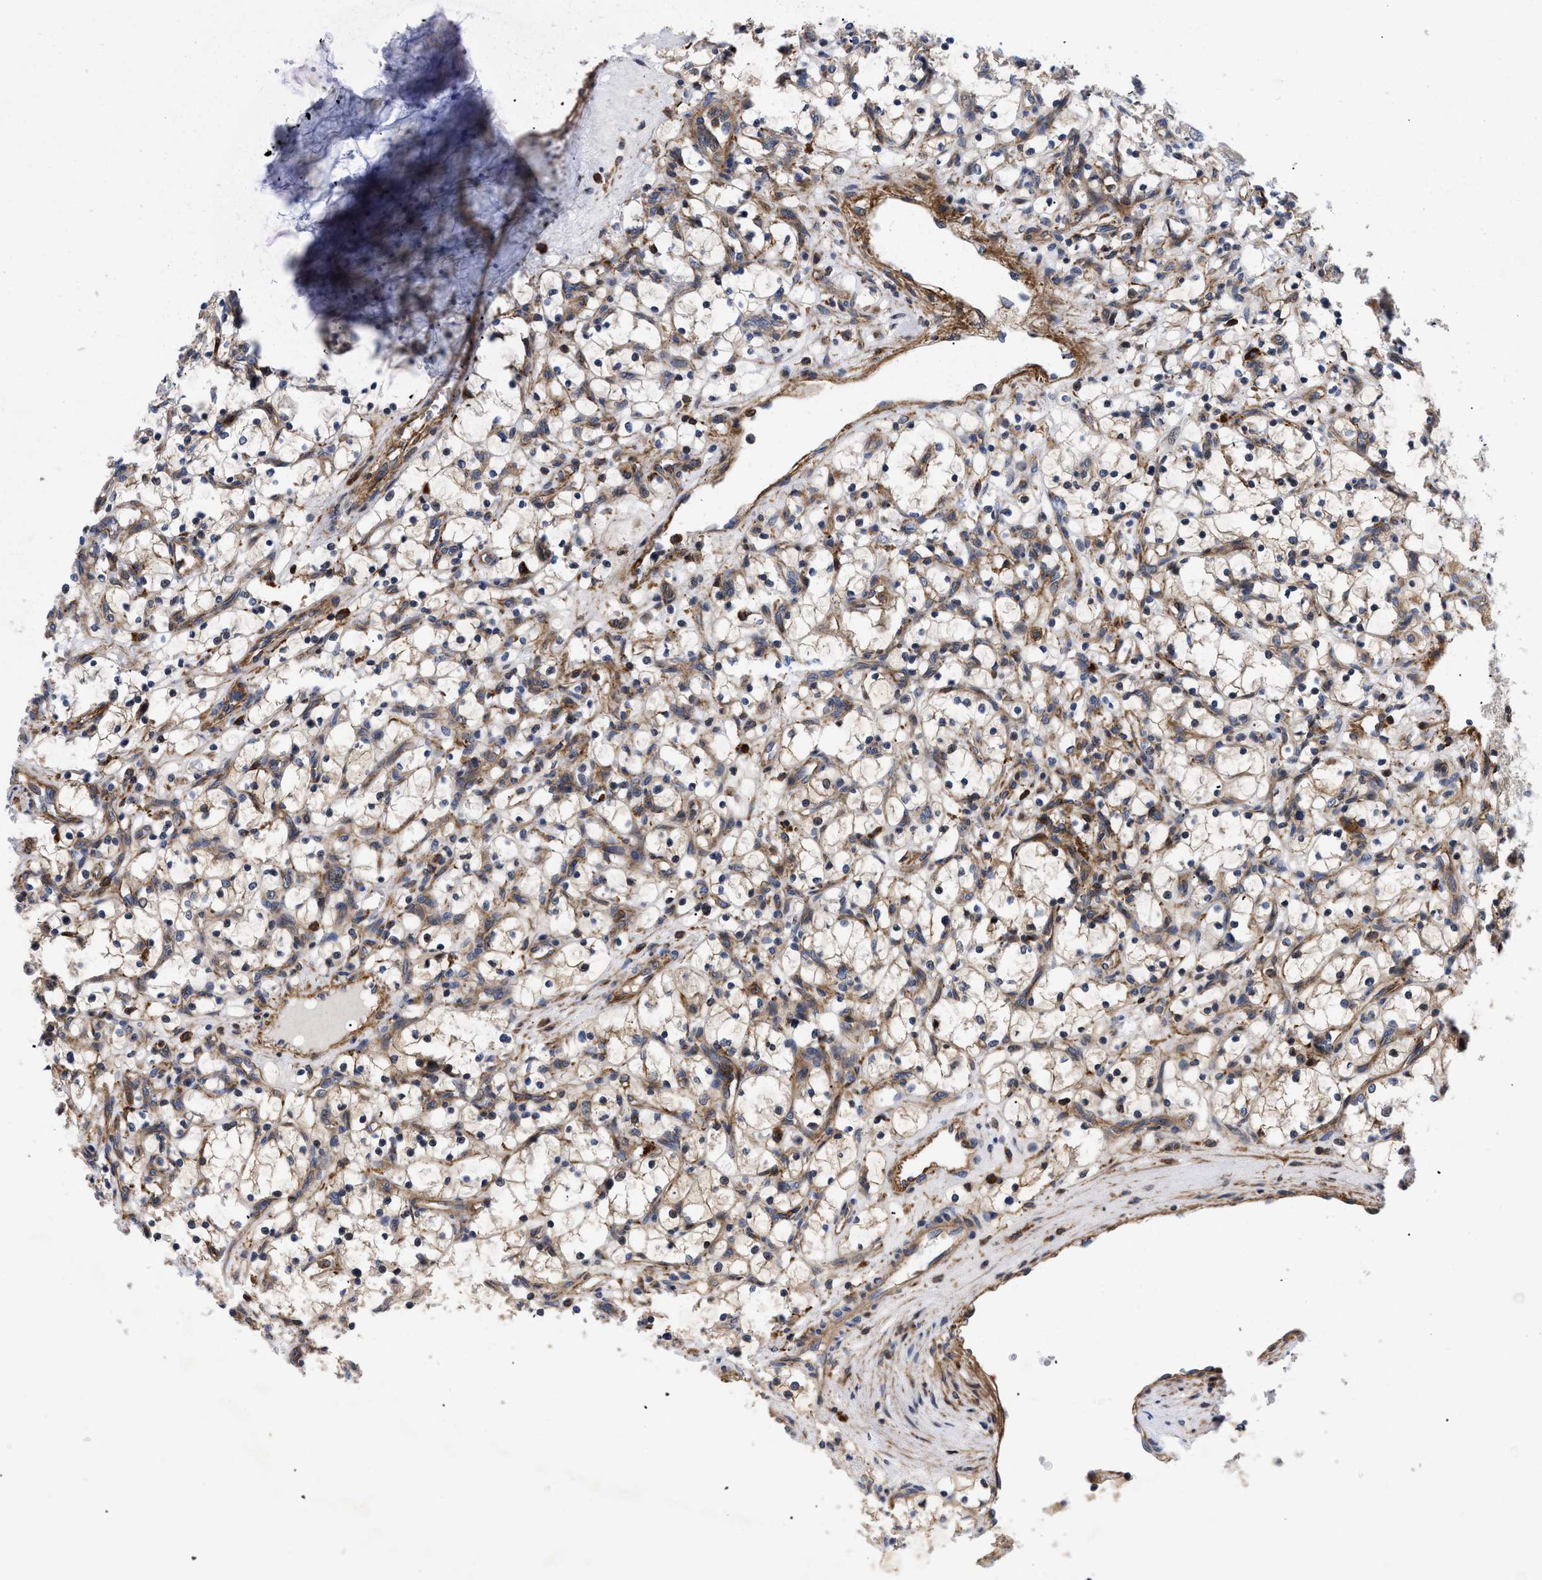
{"staining": {"intensity": "moderate", "quantity": ">75%", "location": "cytoplasmic/membranous"}, "tissue": "renal cancer", "cell_type": "Tumor cells", "image_type": "cancer", "snomed": [{"axis": "morphology", "description": "Adenocarcinoma, NOS"}, {"axis": "topography", "description": "Kidney"}], "caption": "Immunohistochemical staining of human renal cancer displays medium levels of moderate cytoplasmic/membranous staining in approximately >75% of tumor cells.", "gene": "SPAST", "patient": {"sex": "female", "age": 69}}